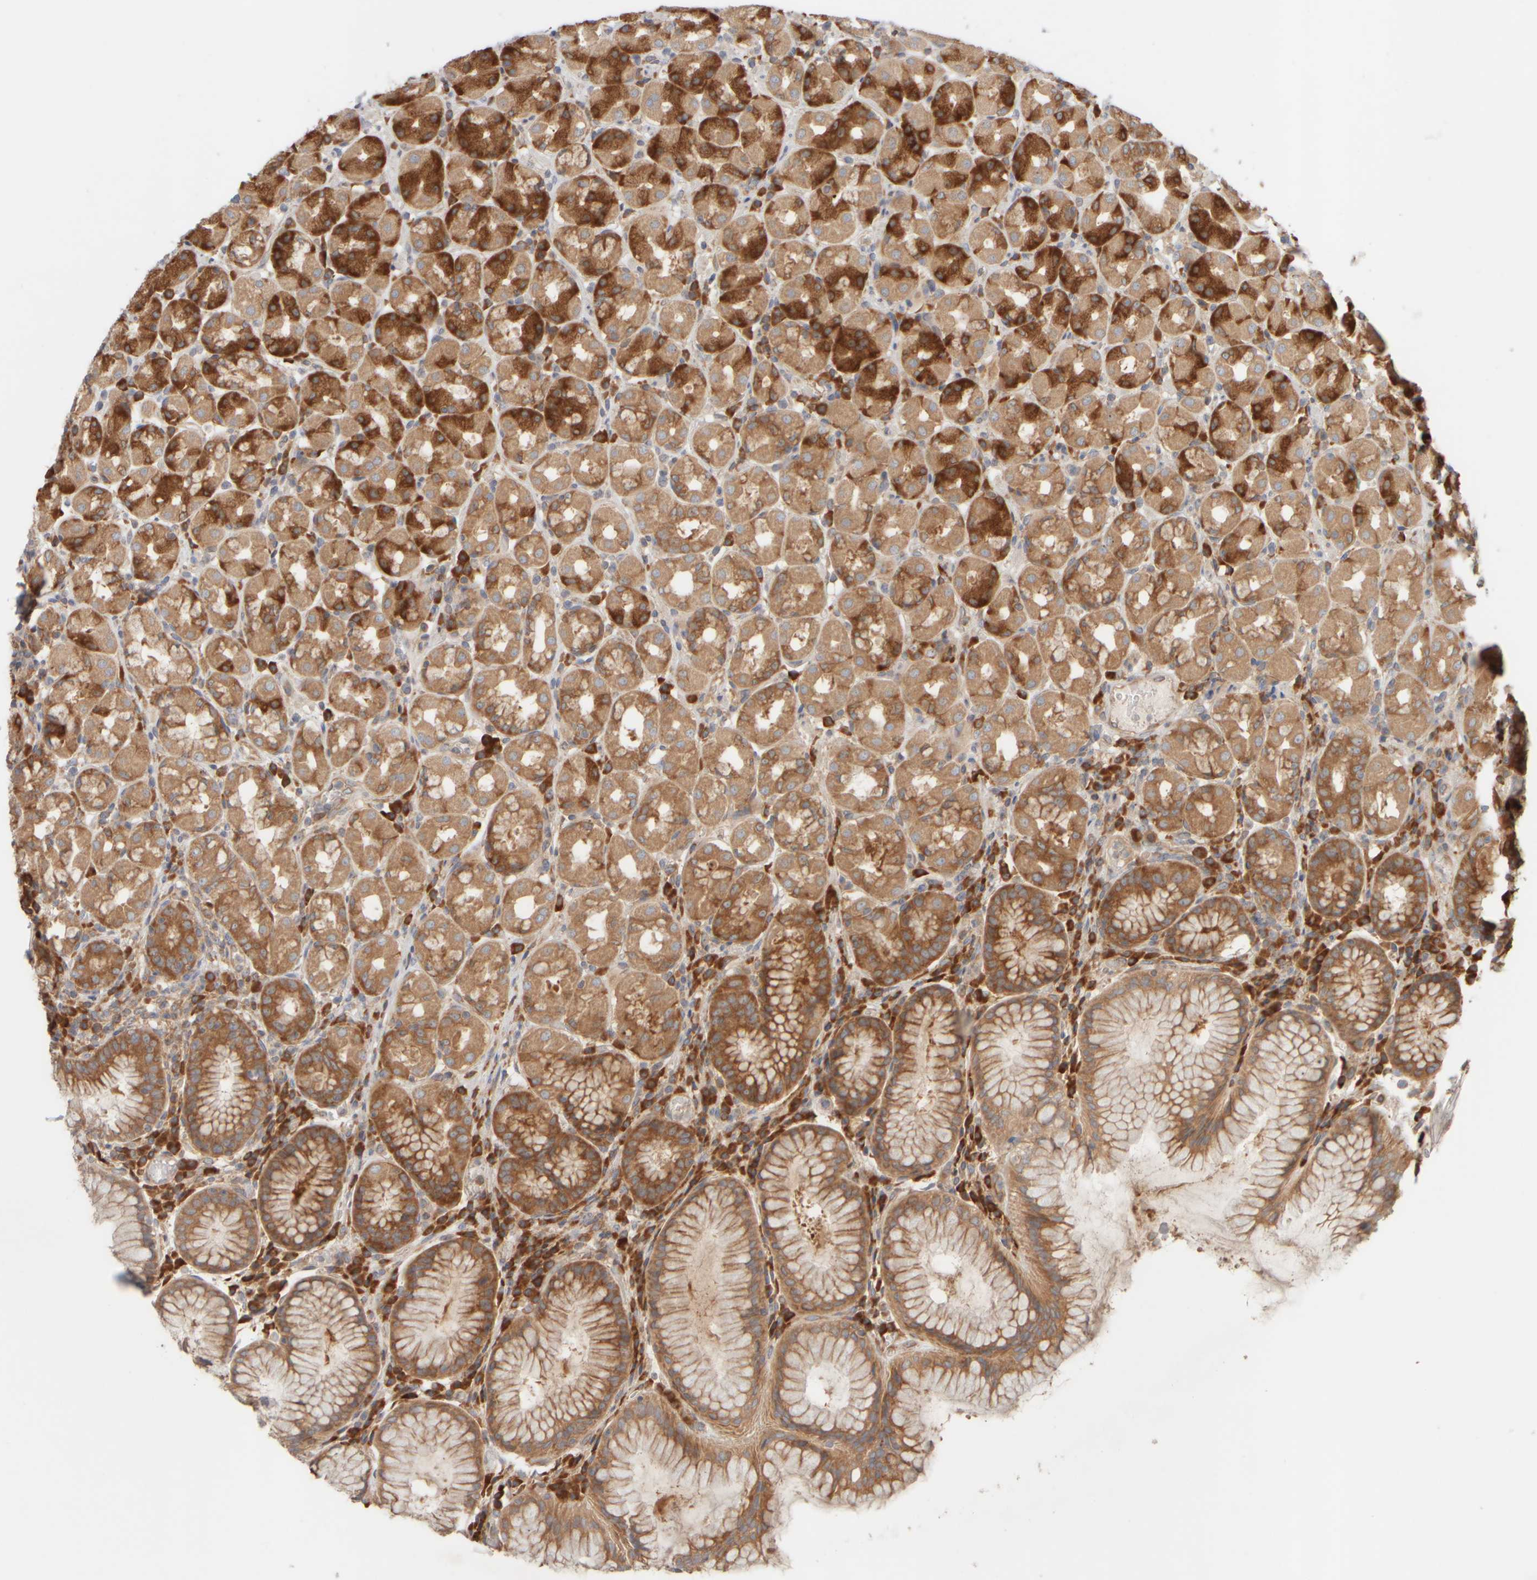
{"staining": {"intensity": "moderate", "quantity": ">75%", "location": "cytoplasmic/membranous"}, "tissue": "stomach", "cell_type": "Glandular cells", "image_type": "normal", "snomed": [{"axis": "morphology", "description": "Normal tissue, NOS"}, {"axis": "topography", "description": "Stomach, lower"}], "caption": "Unremarkable stomach was stained to show a protein in brown. There is medium levels of moderate cytoplasmic/membranous positivity in about >75% of glandular cells.", "gene": "EIF2B3", "patient": {"sex": "female", "age": 56}}